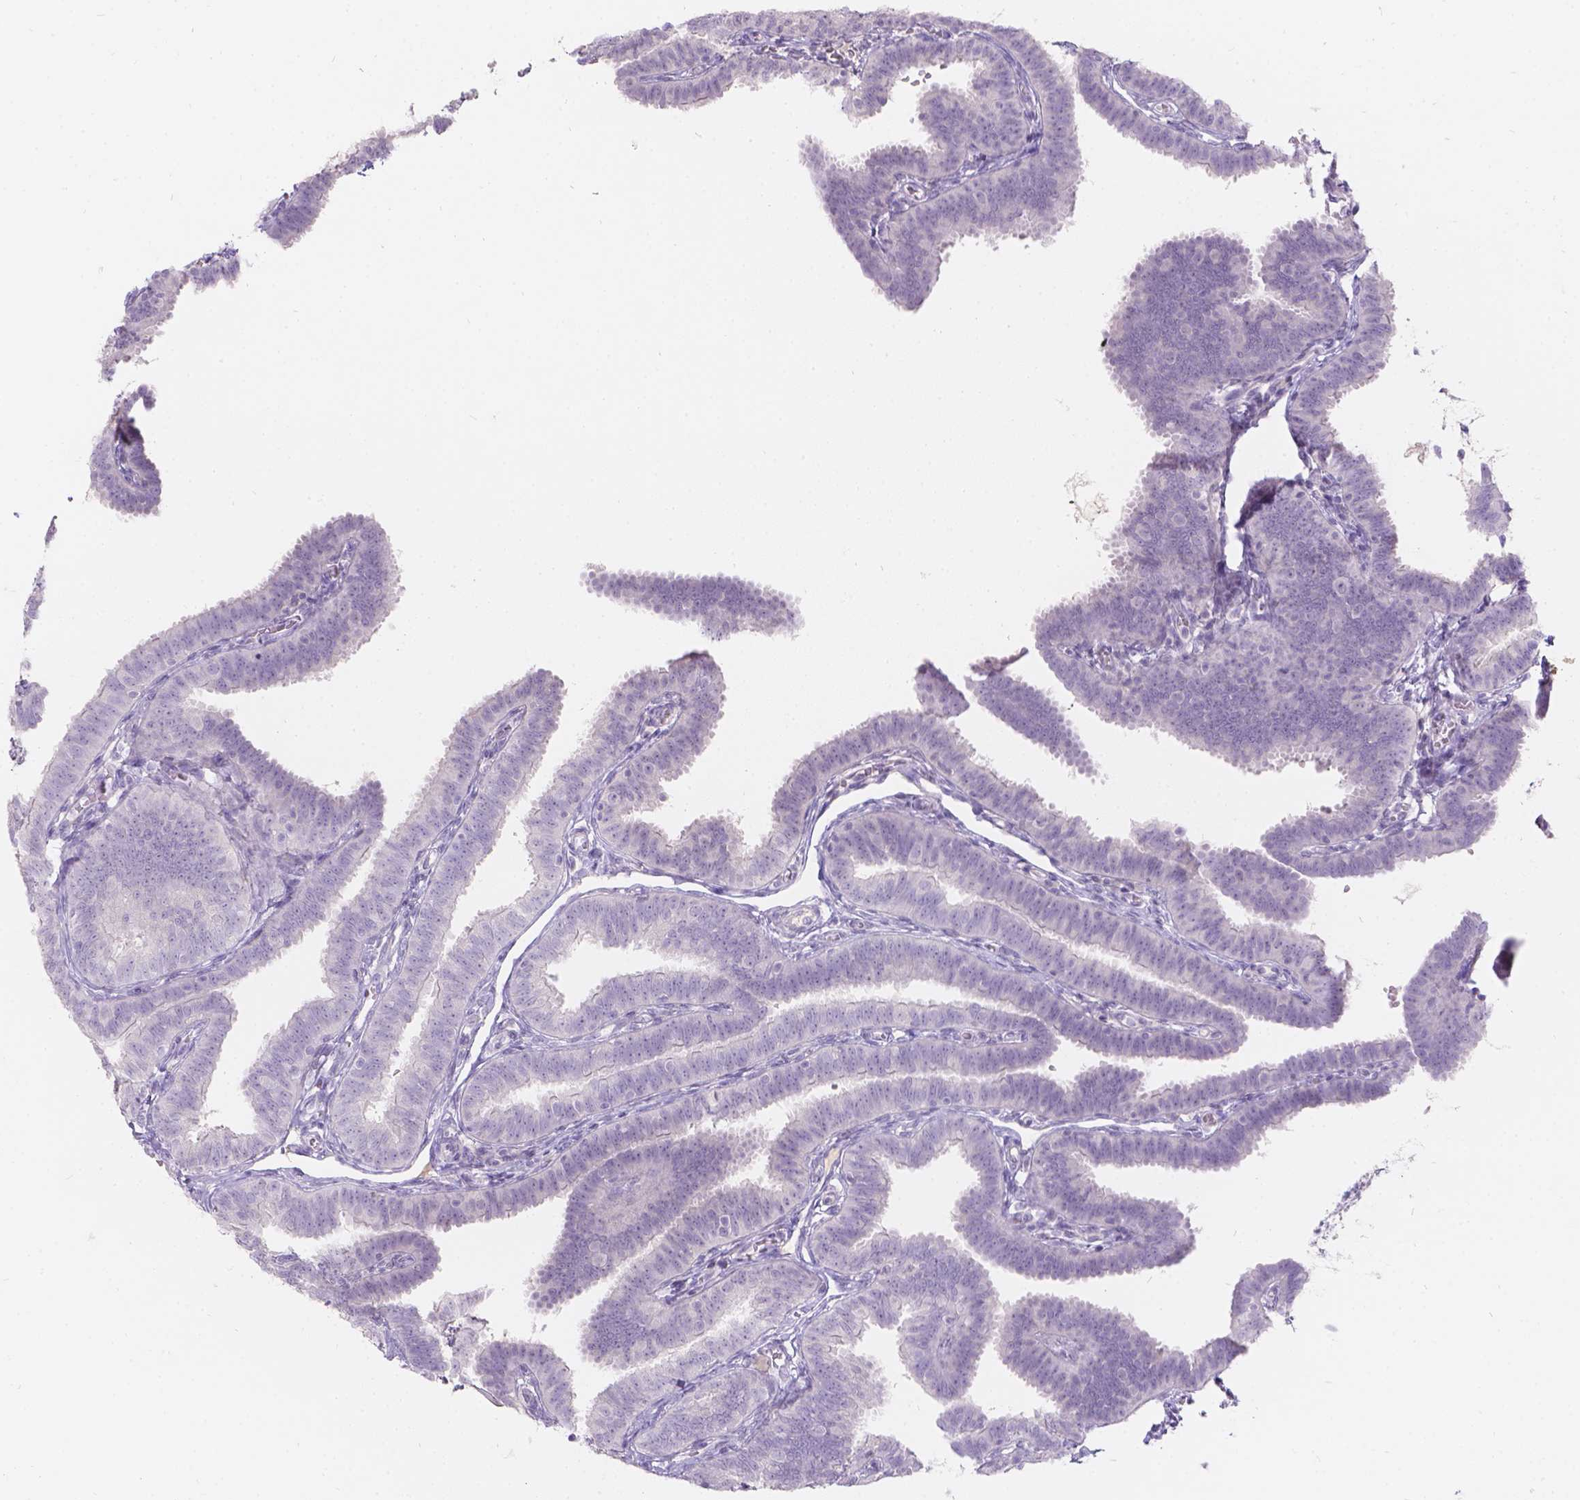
{"staining": {"intensity": "negative", "quantity": "none", "location": "none"}, "tissue": "fallopian tube", "cell_type": "Glandular cells", "image_type": "normal", "snomed": [{"axis": "morphology", "description": "Normal tissue, NOS"}, {"axis": "topography", "description": "Fallopian tube"}], "caption": "An IHC histopathology image of benign fallopian tube is shown. There is no staining in glandular cells of fallopian tube.", "gene": "HTN3", "patient": {"sex": "female", "age": 25}}